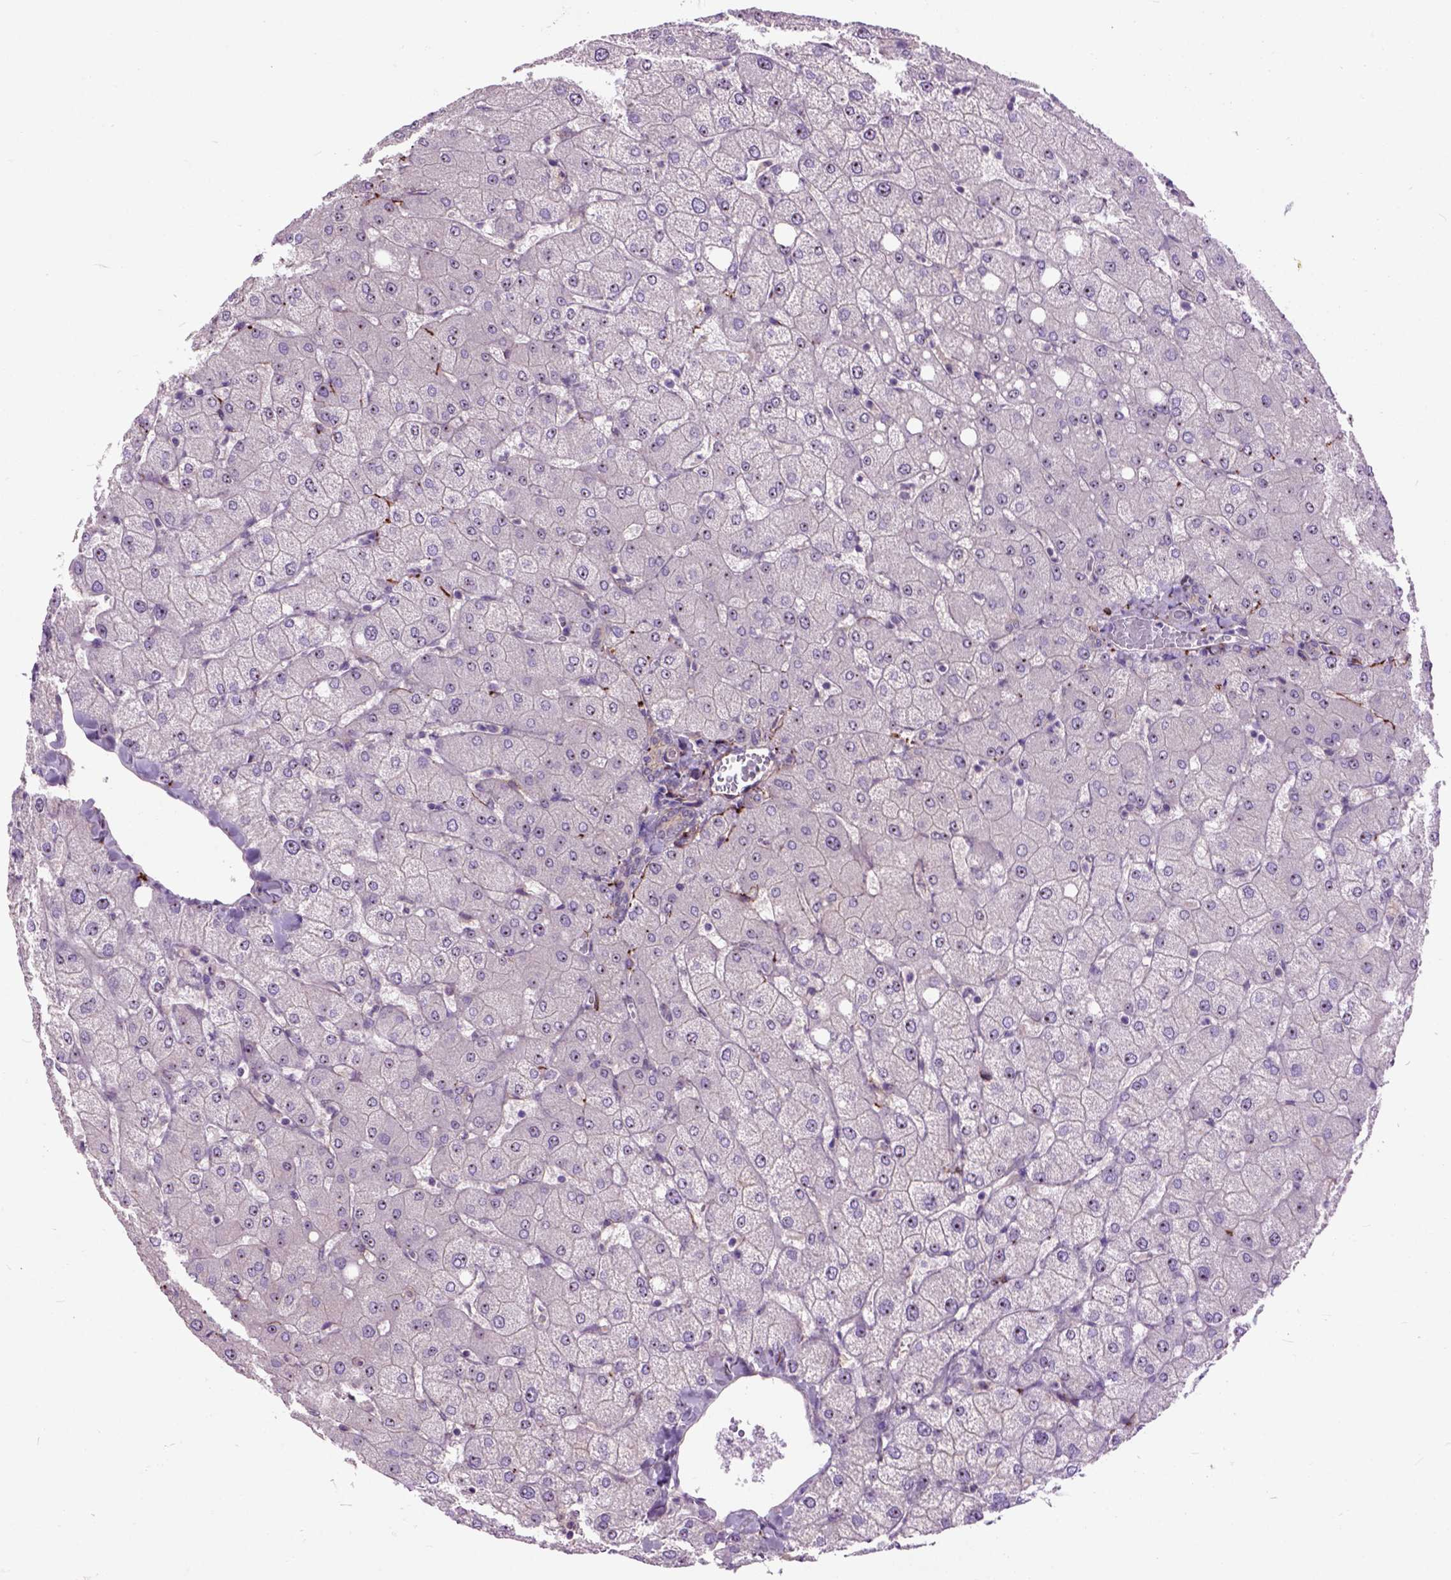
{"staining": {"intensity": "negative", "quantity": "none", "location": "none"}, "tissue": "liver", "cell_type": "Cholangiocytes", "image_type": "normal", "snomed": [{"axis": "morphology", "description": "Normal tissue, NOS"}, {"axis": "topography", "description": "Liver"}], "caption": "IHC micrograph of unremarkable liver: liver stained with DAB shows no significant protein staining in cholangiocytes.", "gene": "MAPT", "patient": {"sex": "female", "age": 54}}